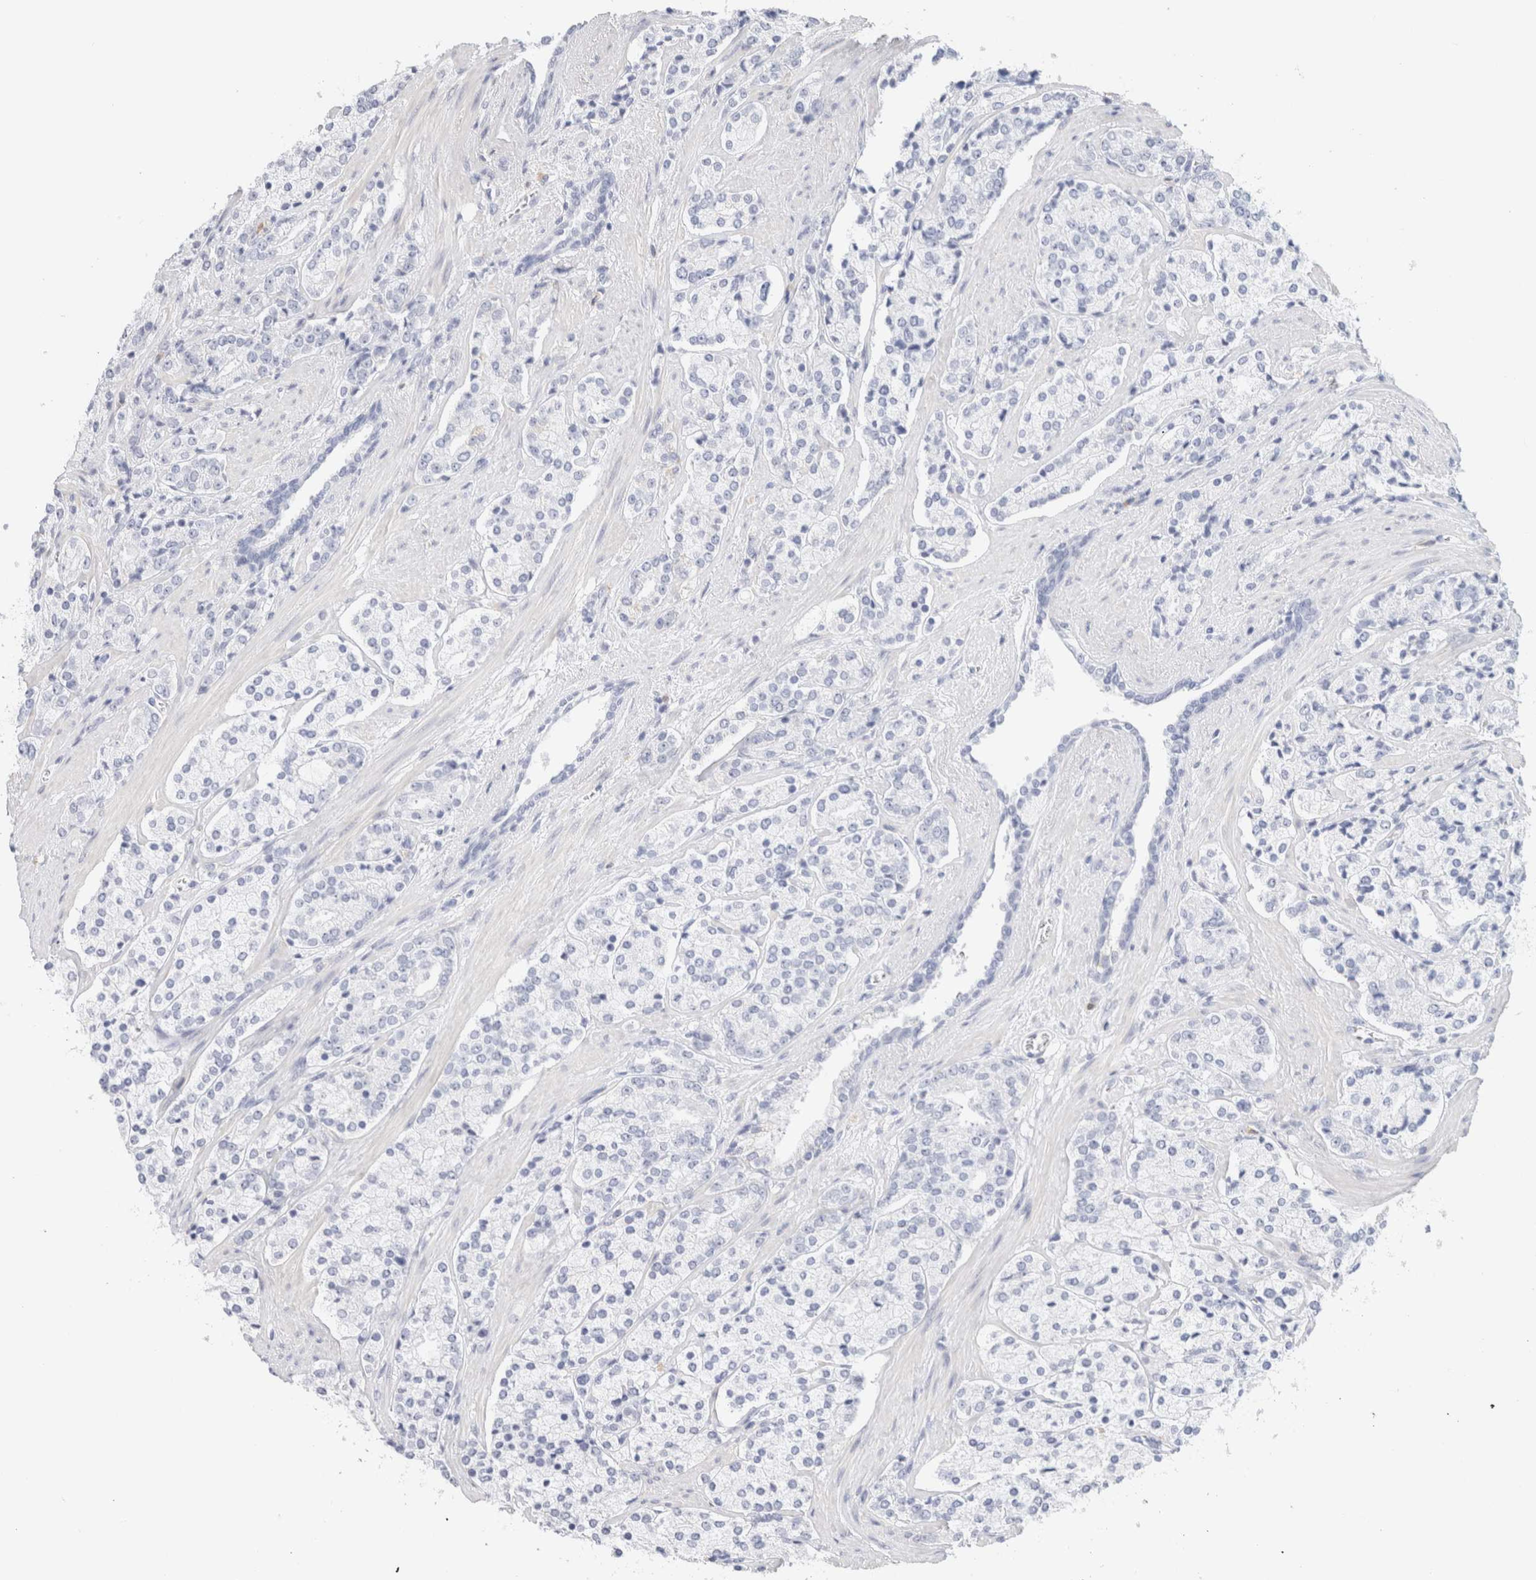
{"staining": {"intensity": "negative", "quantity": "none", "location": "none"}, "tissue": "prostate cancer", "cell_type": "Tumor cells", "image_type": "cancer", "snomed": [{"axis": "morphology", "description": "Adenocarcinoma, High grade"}, {"axis": "topography", "description": "Prostate"}], "caption": "Immunohistochemical staining of adenocarcinoma (high-grade) (prostate) demonstrates no significant expression in tumor cells. Nuclei are stained in blue.", "gene": "ARG1", "patient": {"sex": "male", "age": 71}}